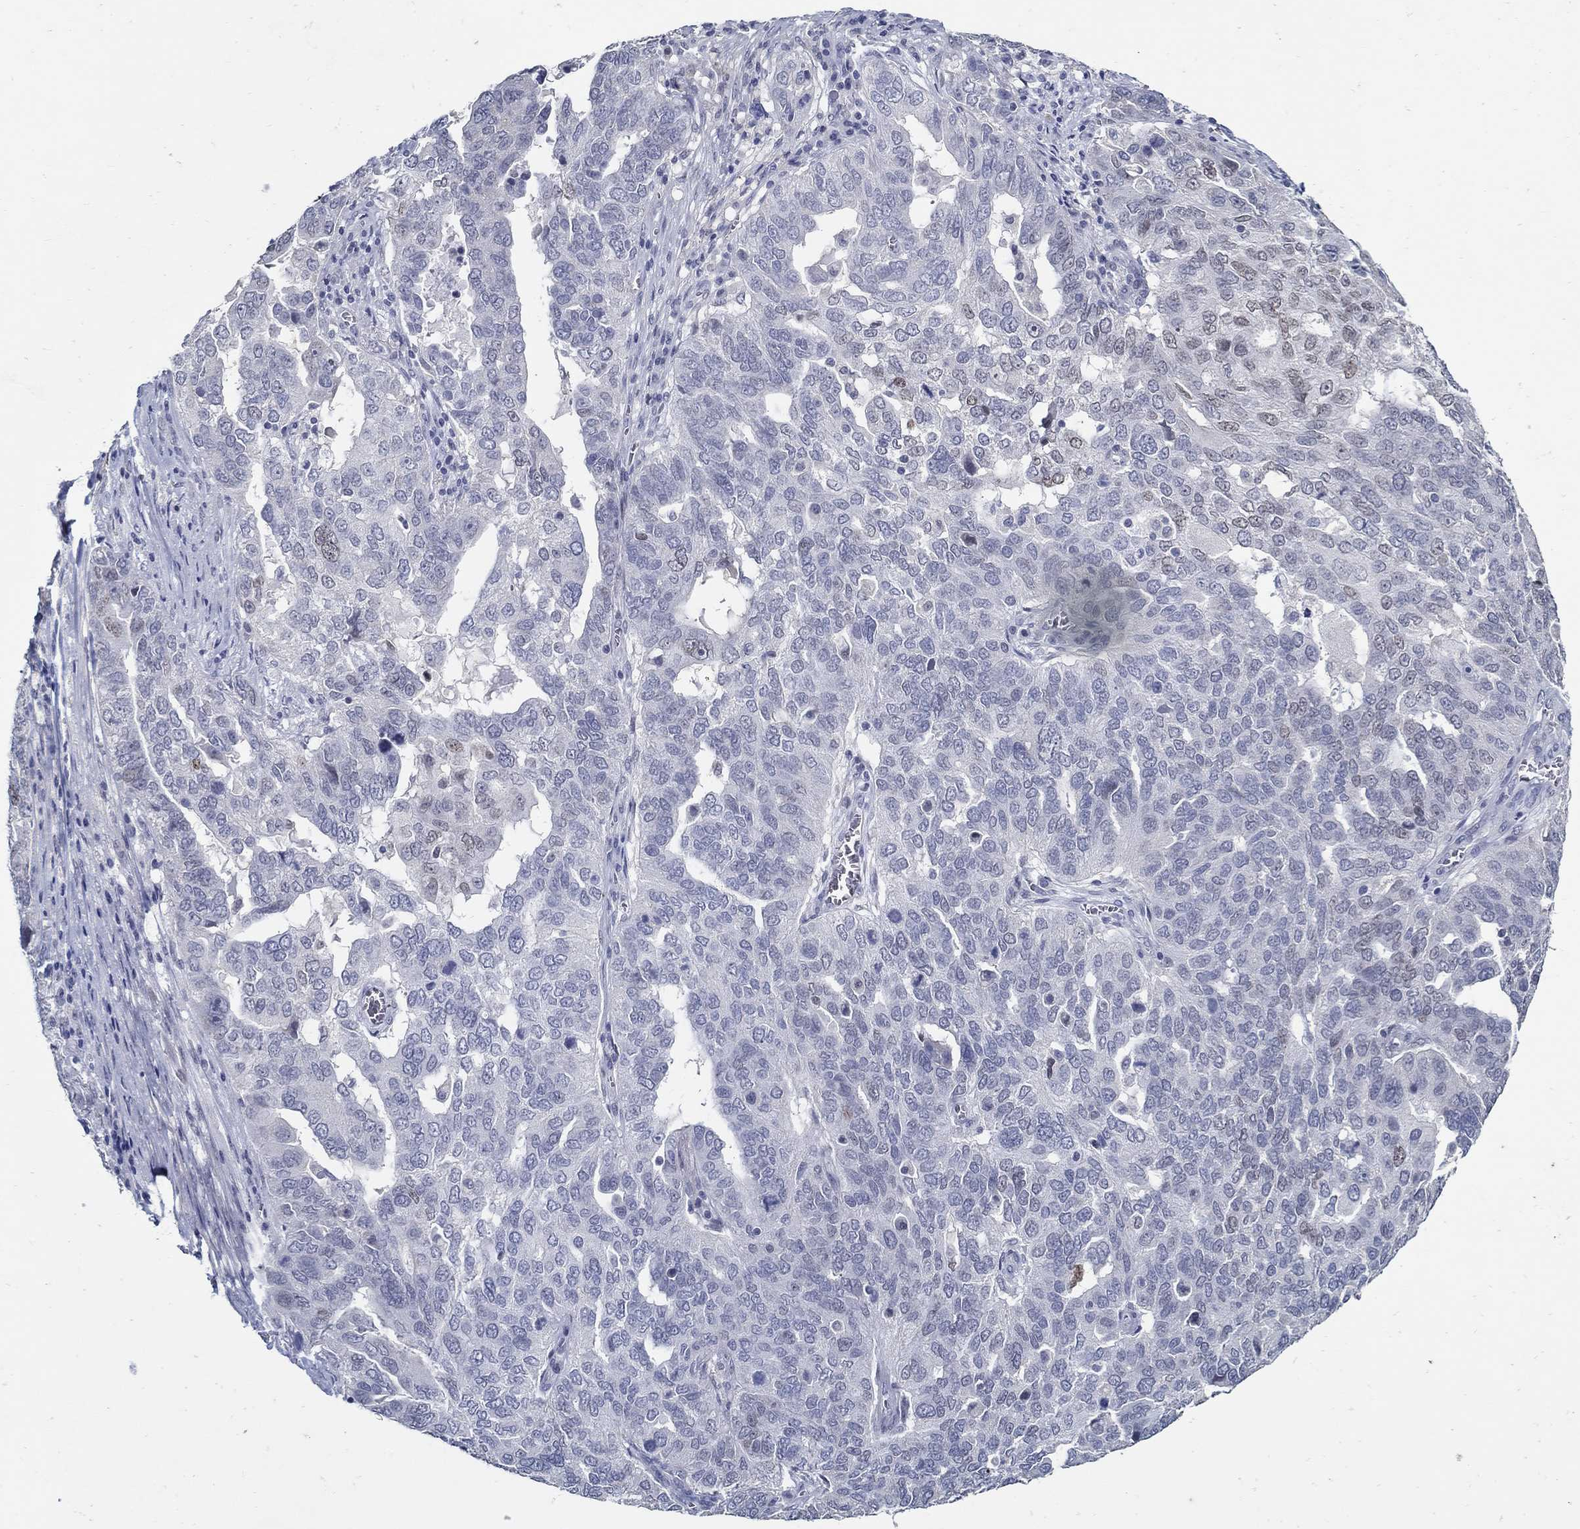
{"staining": {"intensity": "negative", "quantity": "none", "location": "none"}, "tissue": "ovarian cancer", "cell_type": "Tumor cells", "image_type": "cancer", "snomed": [{"axis": "morphology", "description": "Carcinoma, endometroid"}, {"axis": "topography", "description": "Soft tissue"}, {"axis": "topography", "description": "Ovary"}], "caption": "An immunohistochemistry photomicrograph of endometroid carcinoma (ovarian) is shown. There is no staining in tumor cells of endometroid carcinoma (ovarian).", "gene": "USP29", "patient": {"sex": "female", "age": 52}}